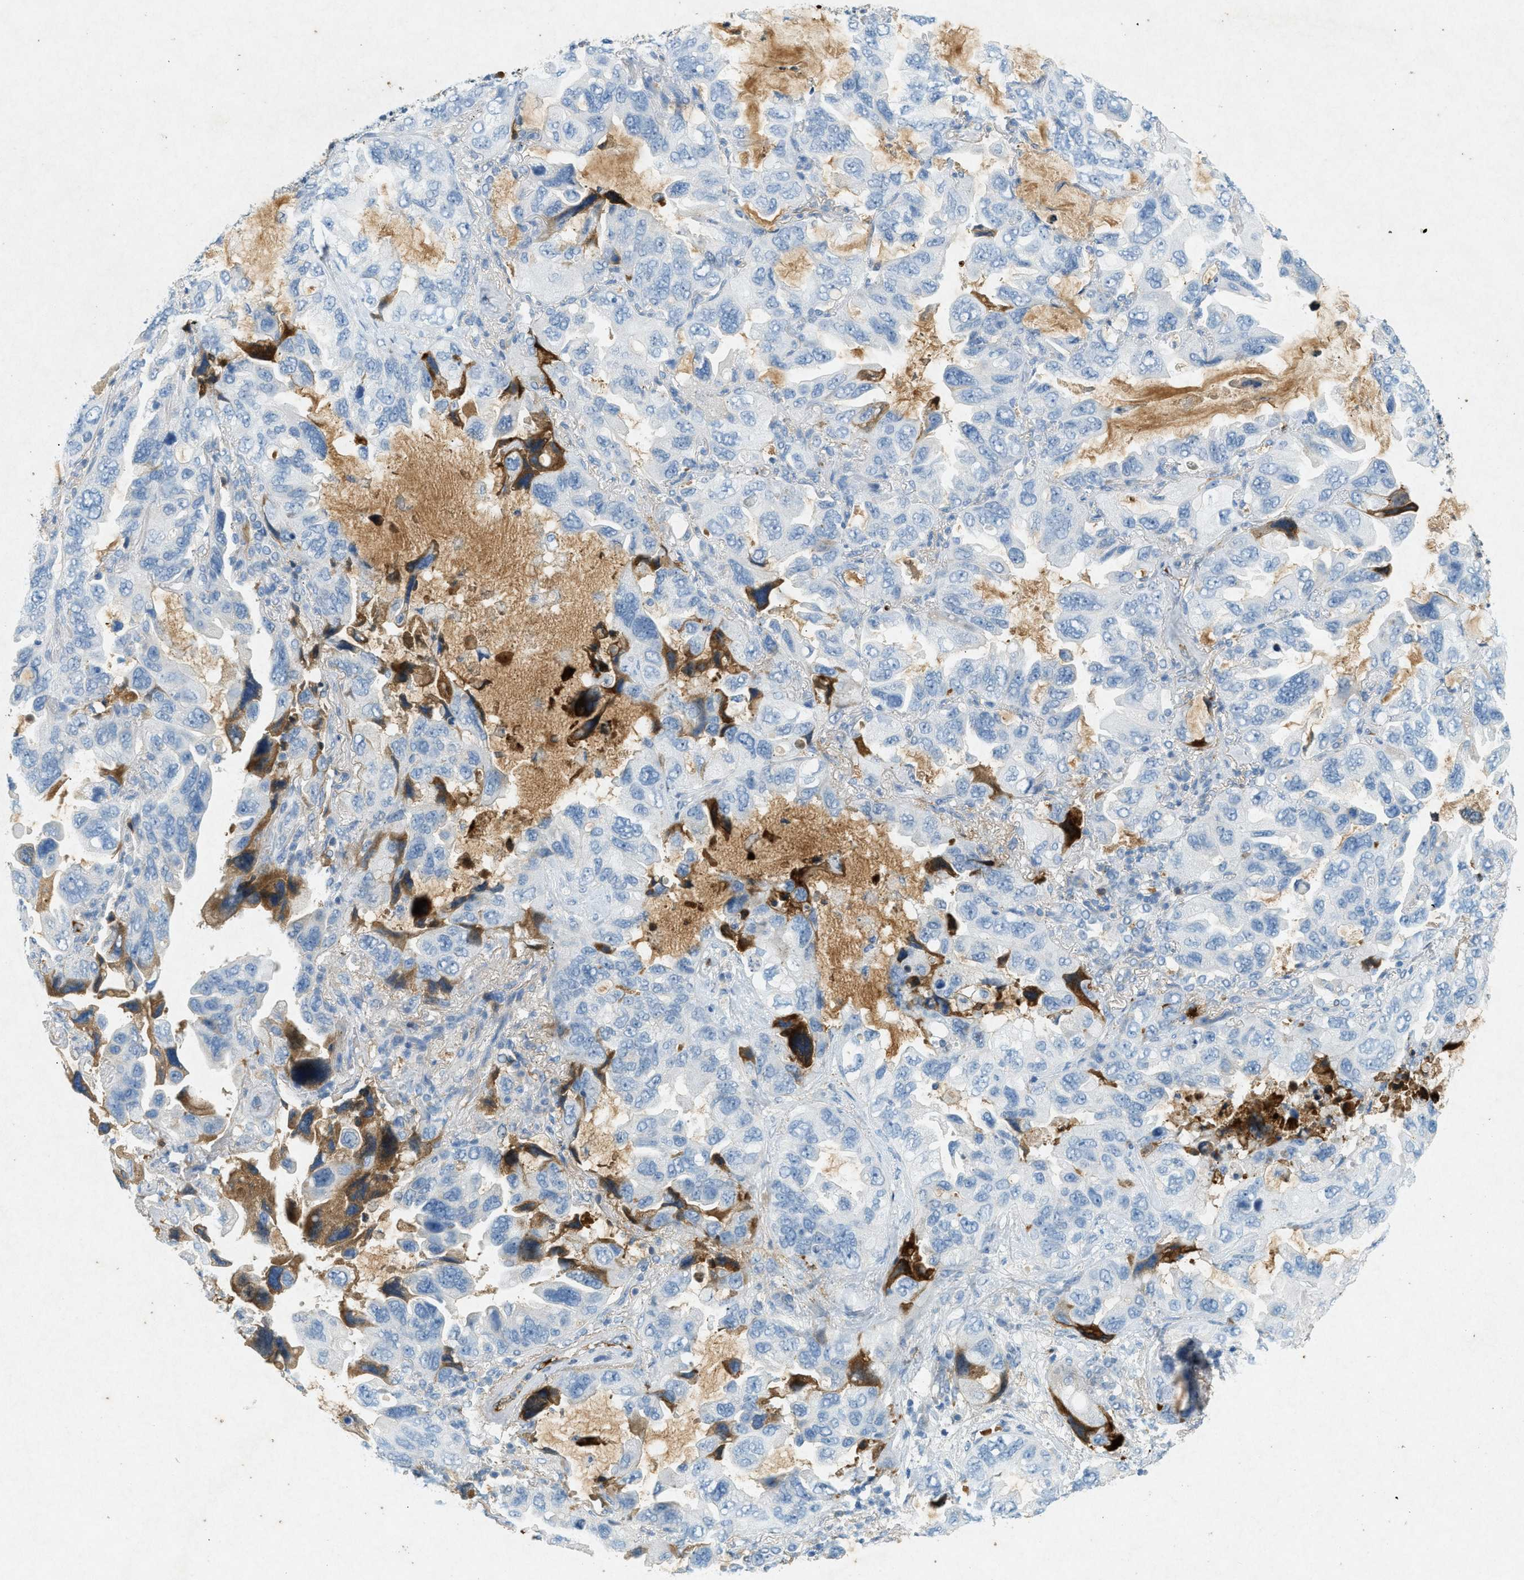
{"staining": {"intensity": "moderate", "quantity": "<25%", "location": "cytoplasmic/membranous"}, "tissue": "lung cancer", "cell_type": "Tumor cells", "image_type": "cancer", "snomed": [{"axis": "morphology", "description": "Squamous cell carcinoma, NOS"}, {"axis": "topography", "description": "Lung"}], "caption": "Immunohistochemical staining of human lung squamous cell carcinoma exhibits low levels of moderate cytoplasmic/membranous staining in about <25% of tumor cells.", "gene": "F2", "patient": {"sex": "female", "age": 73}}